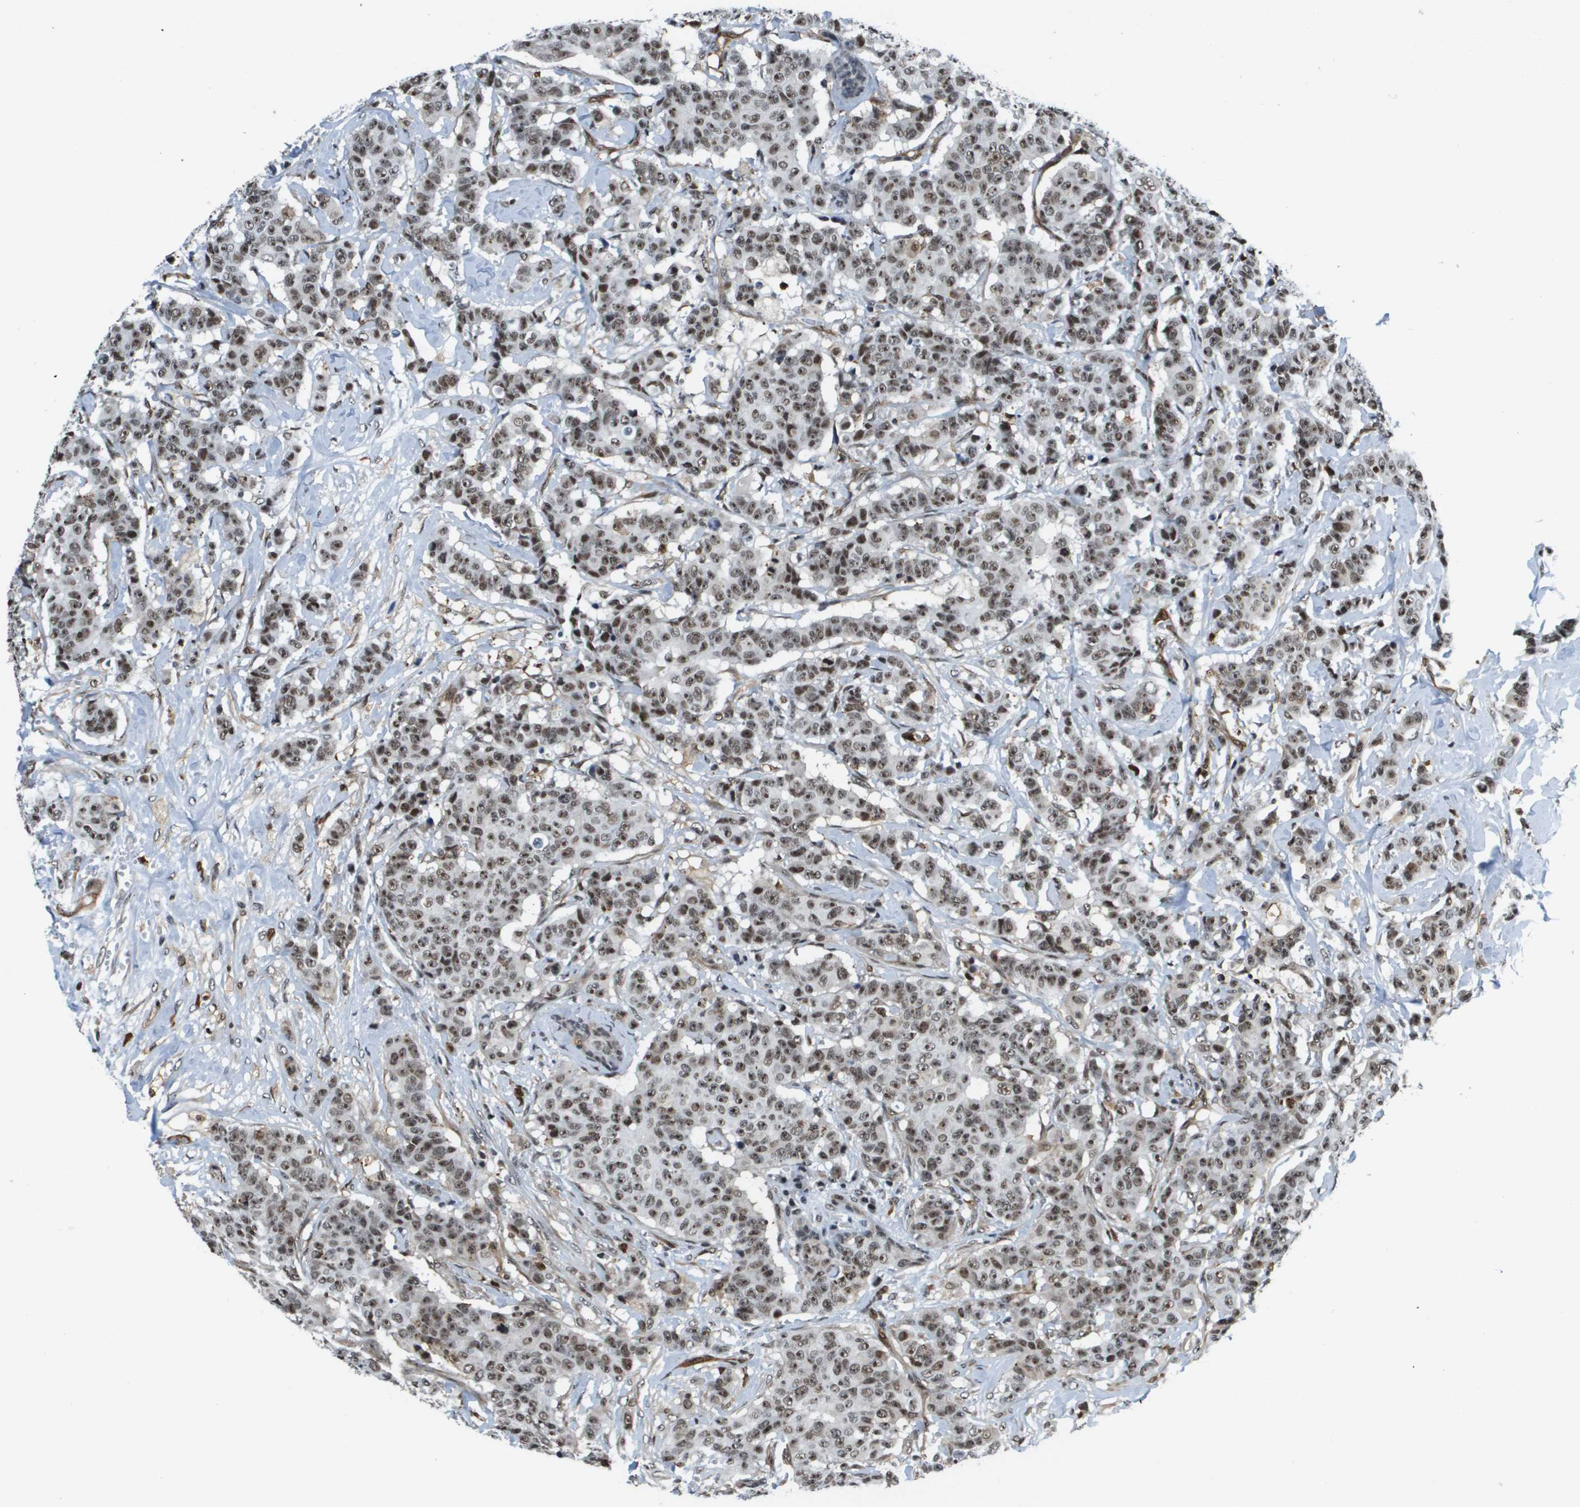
{"staining": {"intensity": "moderate", "quantity": ">75%", "location": "nuclear"}, "tissue": "breast cancer", "cell_type": "Tumor cells", "image_type": "cancer", "snomed": [{"axis": "morphology", "description": "Normal tissue, NOS"}, {"axis": "morphology", "description": "Duct carcinoma"}, {"axis": "topography", "description": "Breast"}], "caption": "The immunohistochemical stain labels moderate nuclear expression in tumor cells of infiltrating ductal carcinoma (breast) tissue.", "gene": "EP400", "patient": {"sex": "female", "age": 40}}